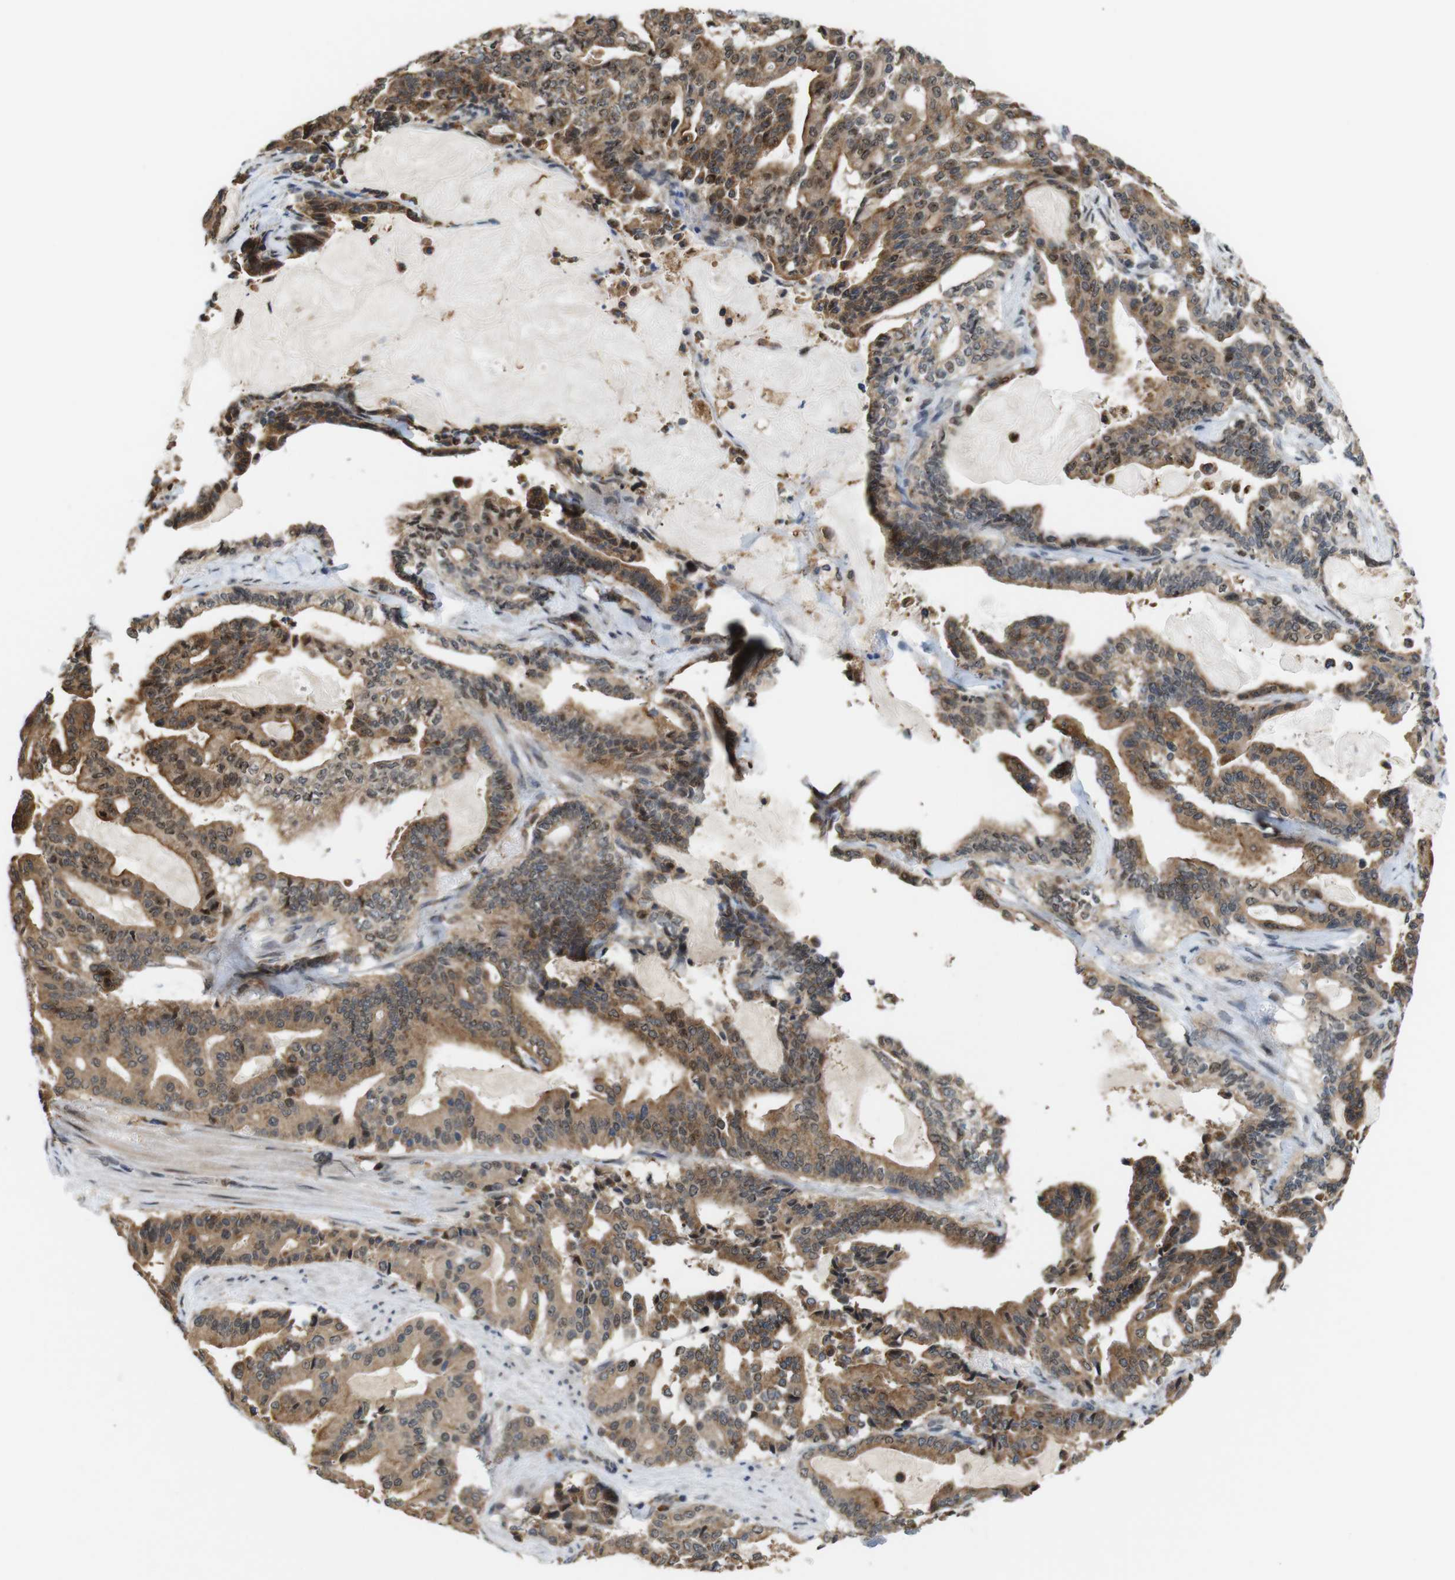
{"staining": {"intensity": "moderate", "quantity": ">75%", "location": "cytoplasmic/membranous,nuclear"}, "tissue": "pancreatic cancer", "cell_type": "Tumor cells", "image_type": "cancer", "snomed": [{"axis": "morphology", "description": "Adenocarcinoma, NOS"}, {"axis": "topography", "description": "Pancreas"}], "caption": "Protein expression analysis of adenocarcinoma (pancreatic) shows moderate cytoplasmic/membranous and nuclear expression in about >75% of tumor cells.", "gene": "PNMA8A", "patient": {"sex": "male", "age": 63}}